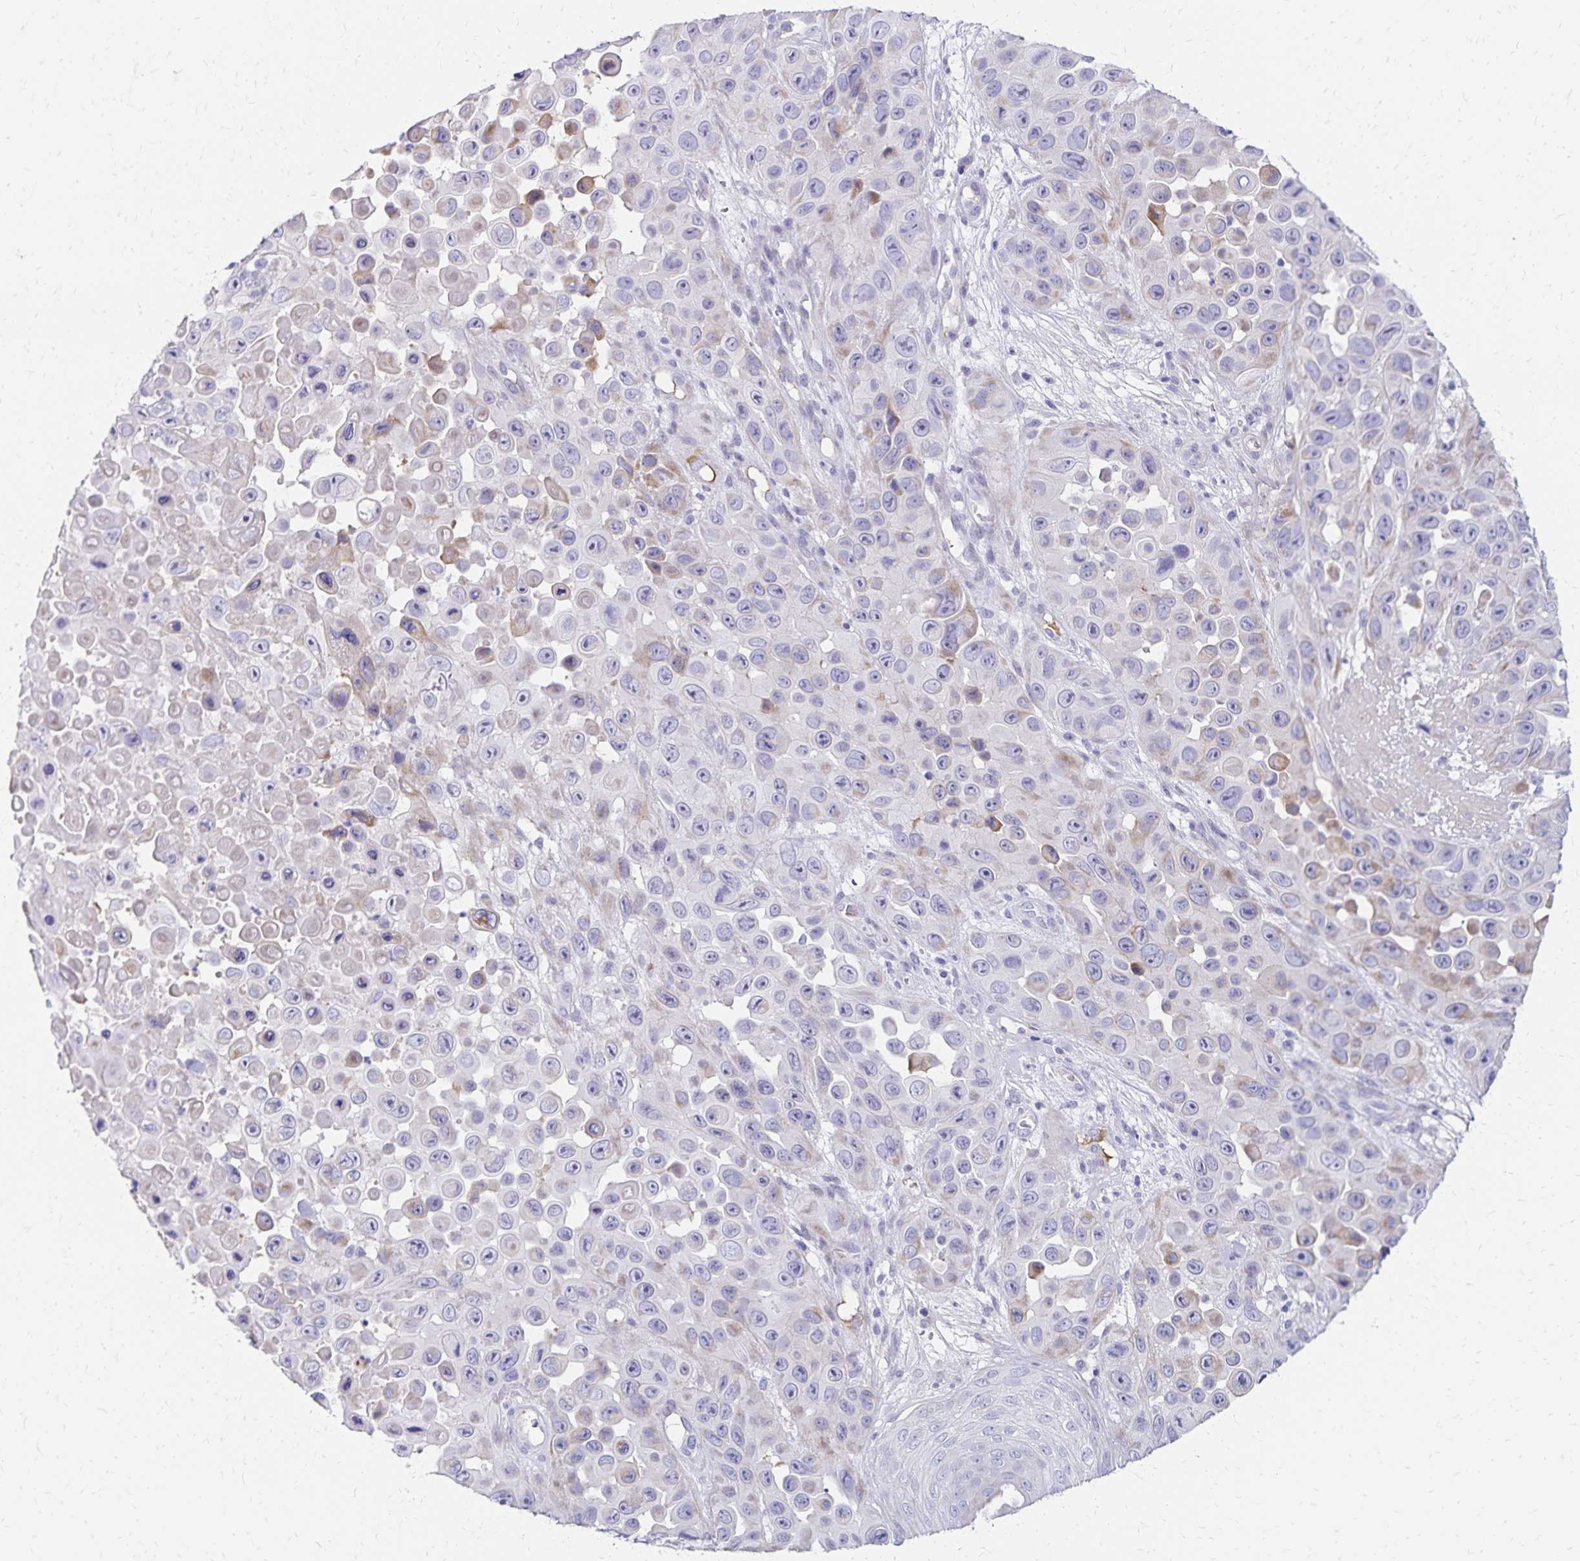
{"staining": {"intensity": "weak", "quantity": "<25%", "location": "cytoplasmic/membranous"}, "tissue": "skin cancer", "cell_type": "Tumor cells", "image_type": "cancer", "snomed": [{"axis": "morphology", "description": "Squamous cell carcinoma, NOS"}, {"axis": "topography", "description": "Skin"}], "caption": "Protein analysis of skin cancer exhibits no significant staining in tumor cells.", "gene": "NECAP1", "patient": {"sex": "male", "age": 81}}